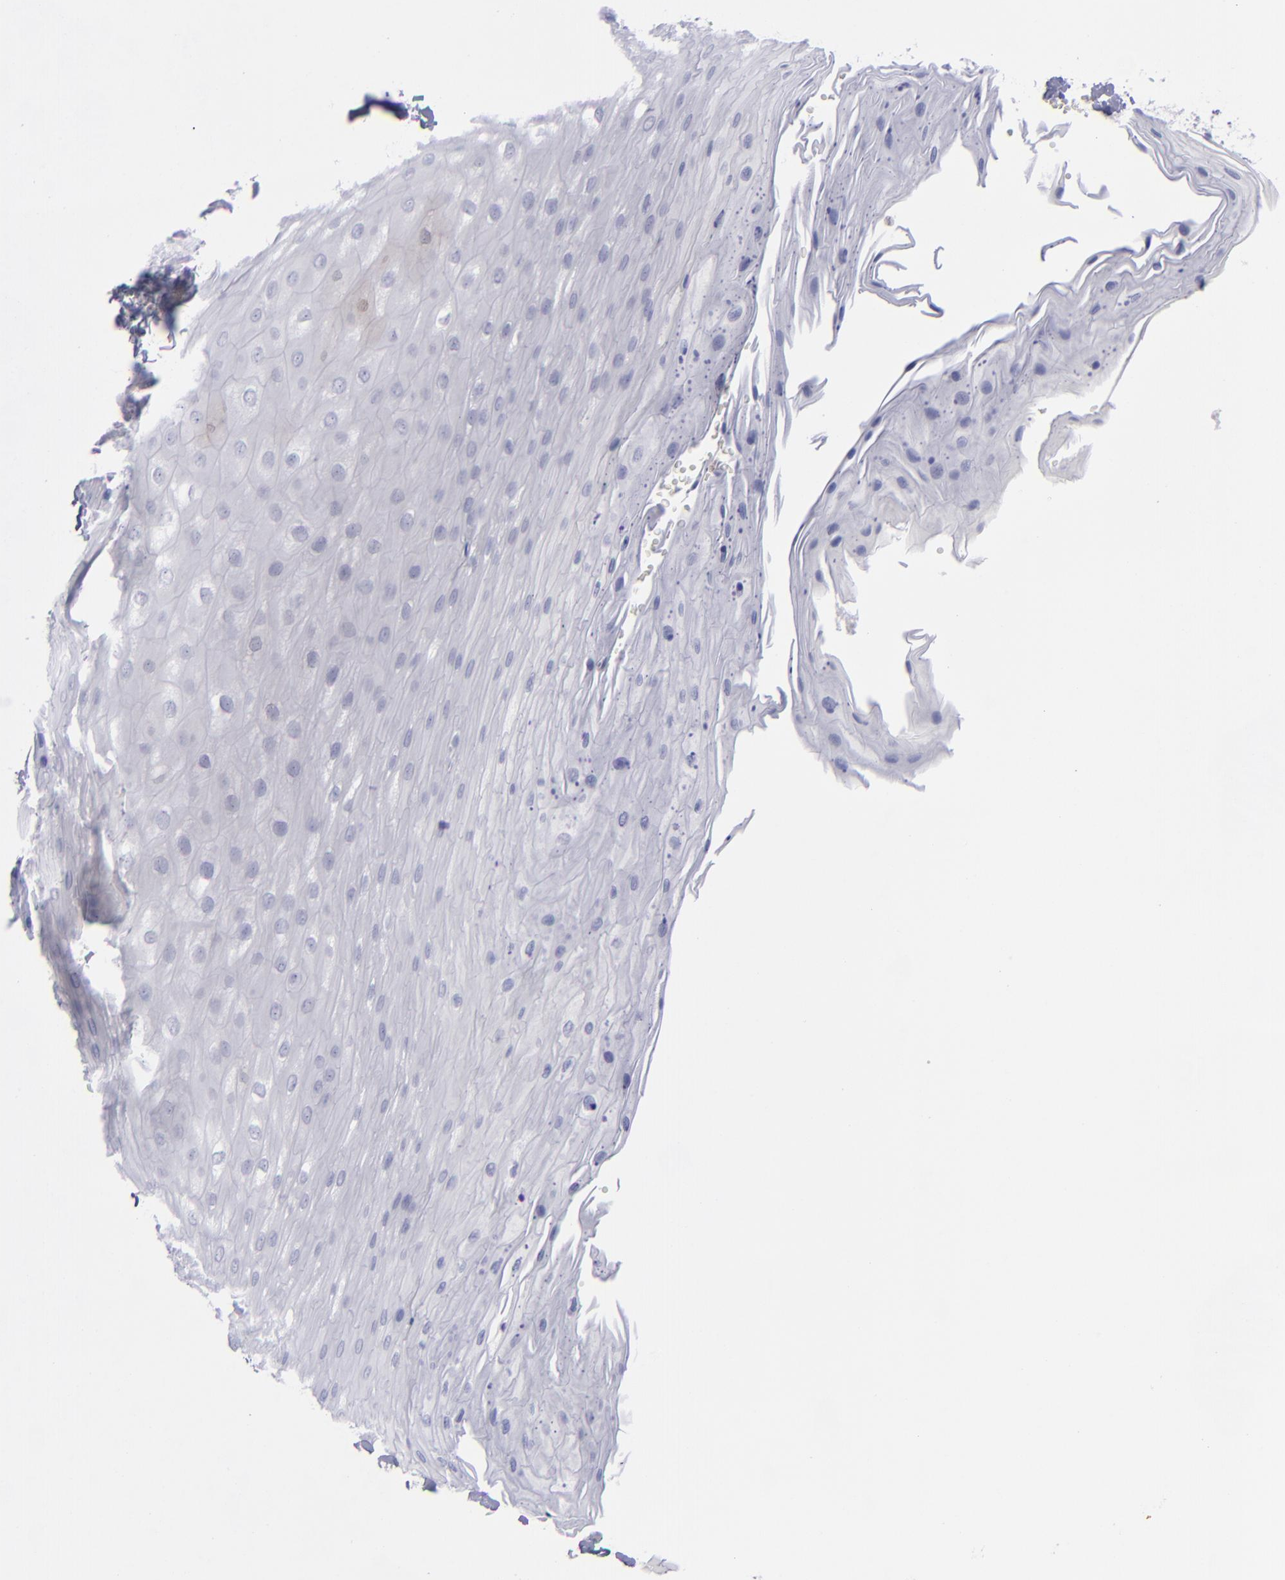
{"staining": {"intensity": "moderate", "quantity": "<25%", "location": "nuclear"}, "tissue": "esophagus", "cell_type": "Squamous epithelial cells", "image_type": "normal", "snomed": [{"axis": "morphology", "description": "Normal tissue, NOS"}, {"axis": "topography", "description": "Esophagus"}], "caption": "This micrograph shows immunohistochemistry staining of unremarkable human esophagus, with low moderate nuclear positivity in approximately <25% of squamous epithelial cells.", "gene": "AURKA", "patient": {"sex": "male", "age": 62}}